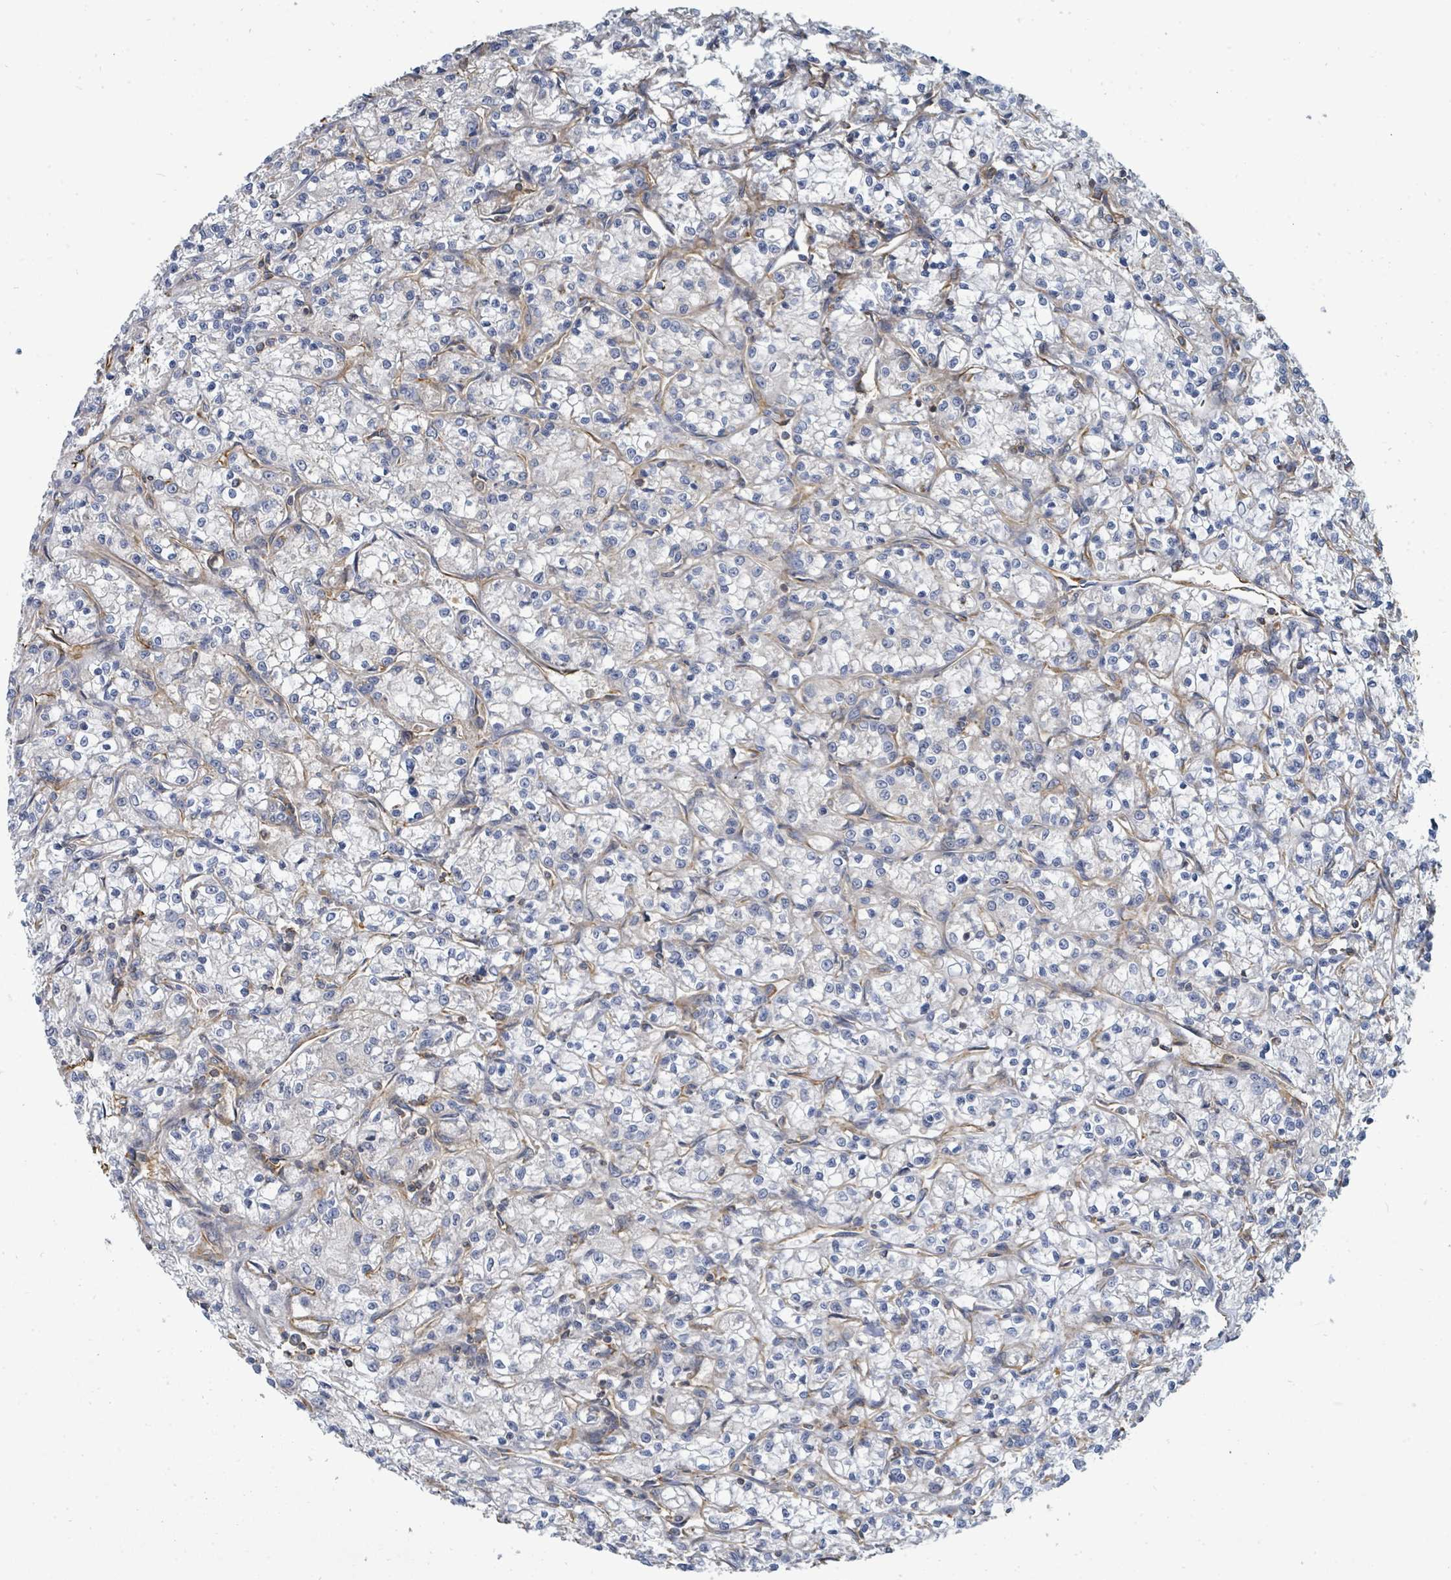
{"staining": {"intensity": "negative", "quantity": "none", "location": "none"}, "tissue": "renal cancer", "cell_type": "Tumor cells", "image_type": "cancer", "snomed": [{"axis": "morphology", "description": "Adenocarcinoma, NOS"}, {"axis": "topography", "description": "Kidney"}], "caption": "An immunohistochemistry (IHC) histopathology image of renal adenocarcinoma is shown. There is no staining in tumor cells of renal adenocarcinoma.", "gene": "BOLA2B", "patient": {"sex": "female", "age": 59}}